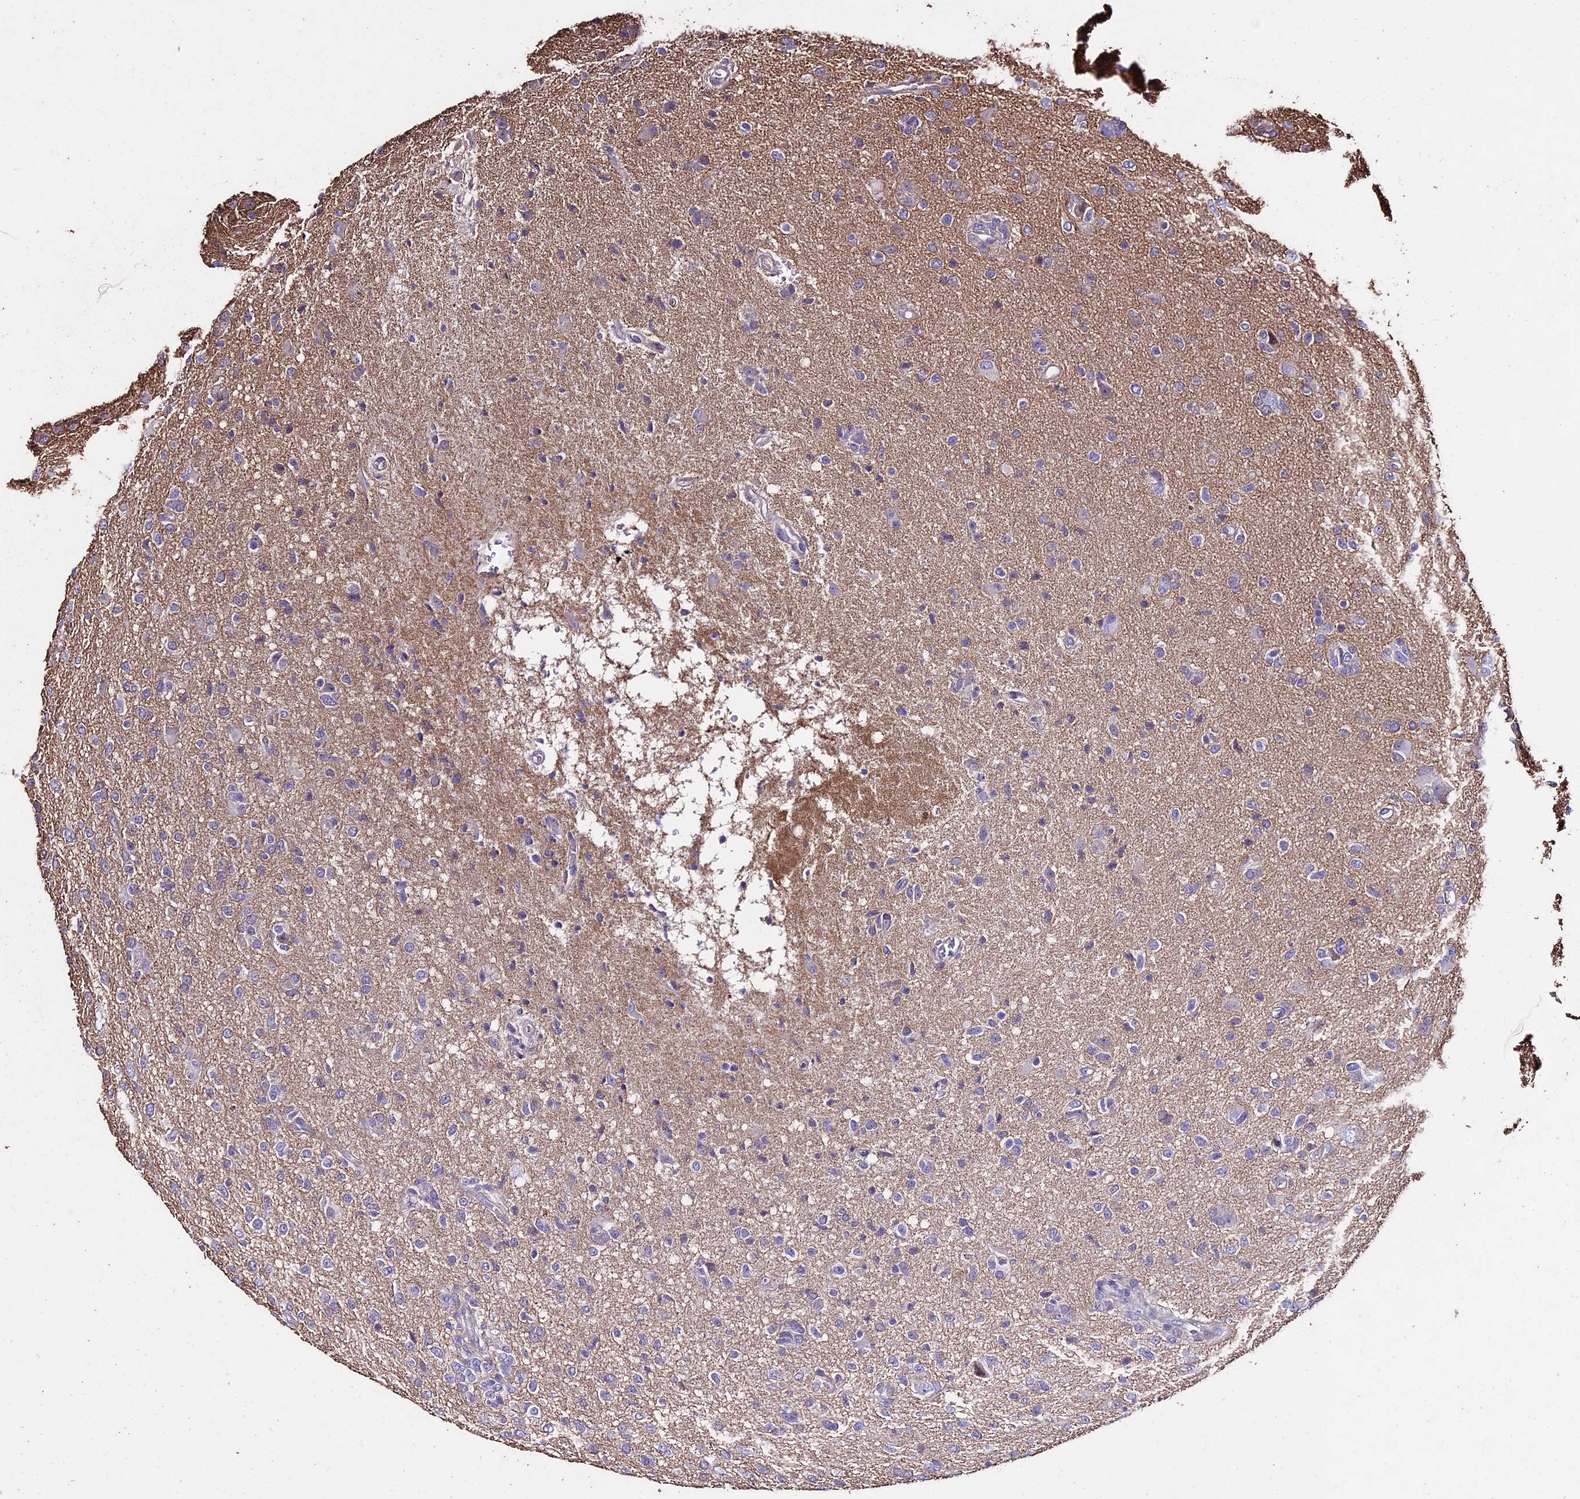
{"staining": {"intensity": "negative", "quantity": "none", "location": "none"}, "tissue": "glioma", "cell_type": "Tumor cells", "image_type": "cancer", "snomed": [{"axis": "morphology", "description": "Glioma, malignant, High grade"}, {"axis": "topography", "description": "Brain"}], "caption": "Protein analysis of malignant glioma (high-grade) displays no significant staining in tumor cells.", "gene": "USB1", "patient": {"sex": "female", "age": 57}}